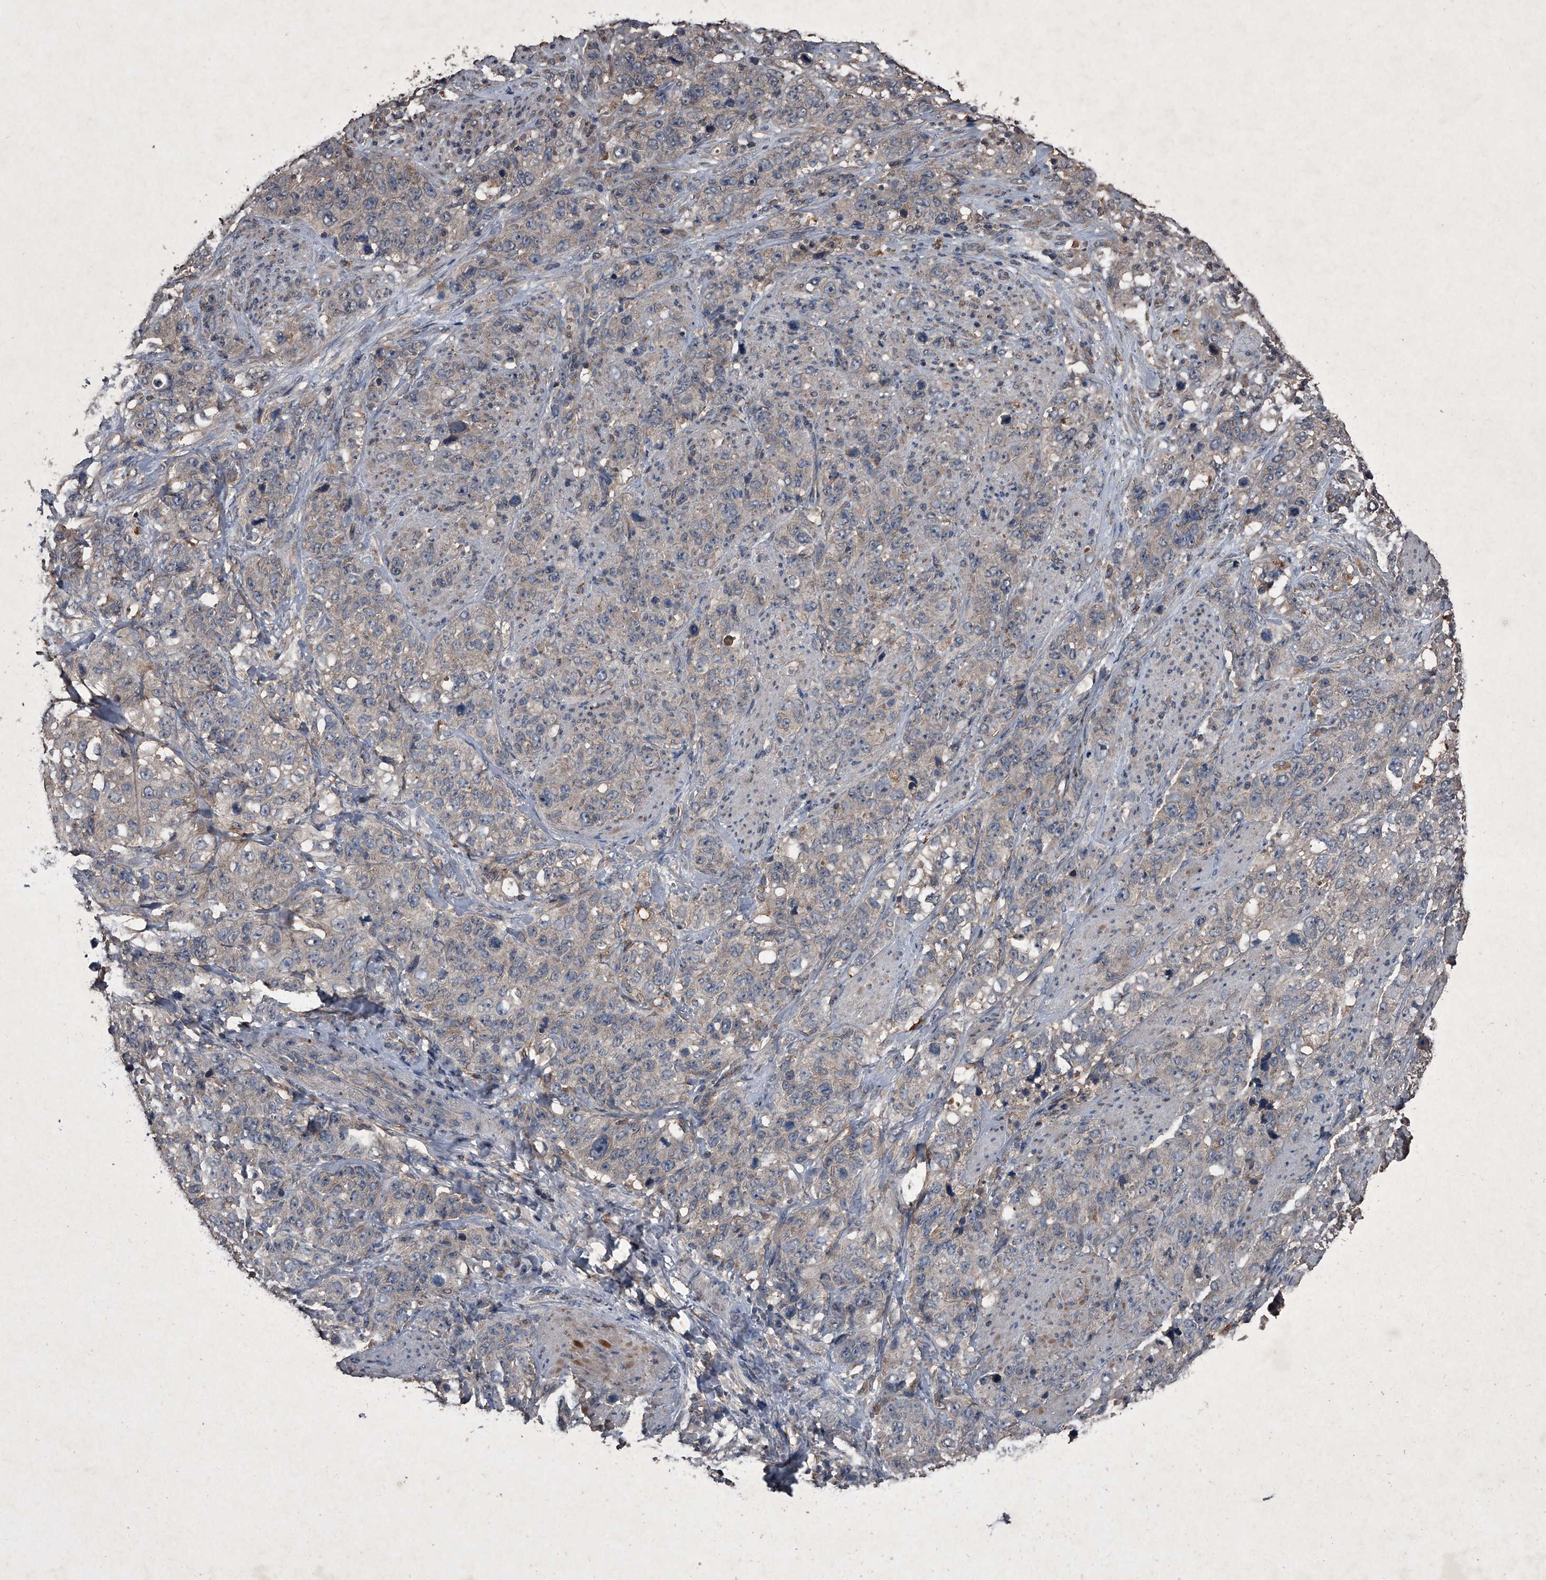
{"staining": {"intensity": "negative", "quantity": "none", "location": "none"}, "tissue": "stomach cancer", "cell_type": "Tumor cells", "image_type": "cancer", "snomed": [{"axis": "morphology", "description": "Adenocarcinoma, NOS"}, {"axis": "topography", "description": "Stomach"}], "caption": "High power microscopy histopathology image of an IHC micrograph of stomach adenocarcinoma, revealing no significant staining in tumor cells. (IHC, brightfield microscopy, high magnification).", "gene": "MAPKAP1", "patient": {"sex": "male", "age": 48}}